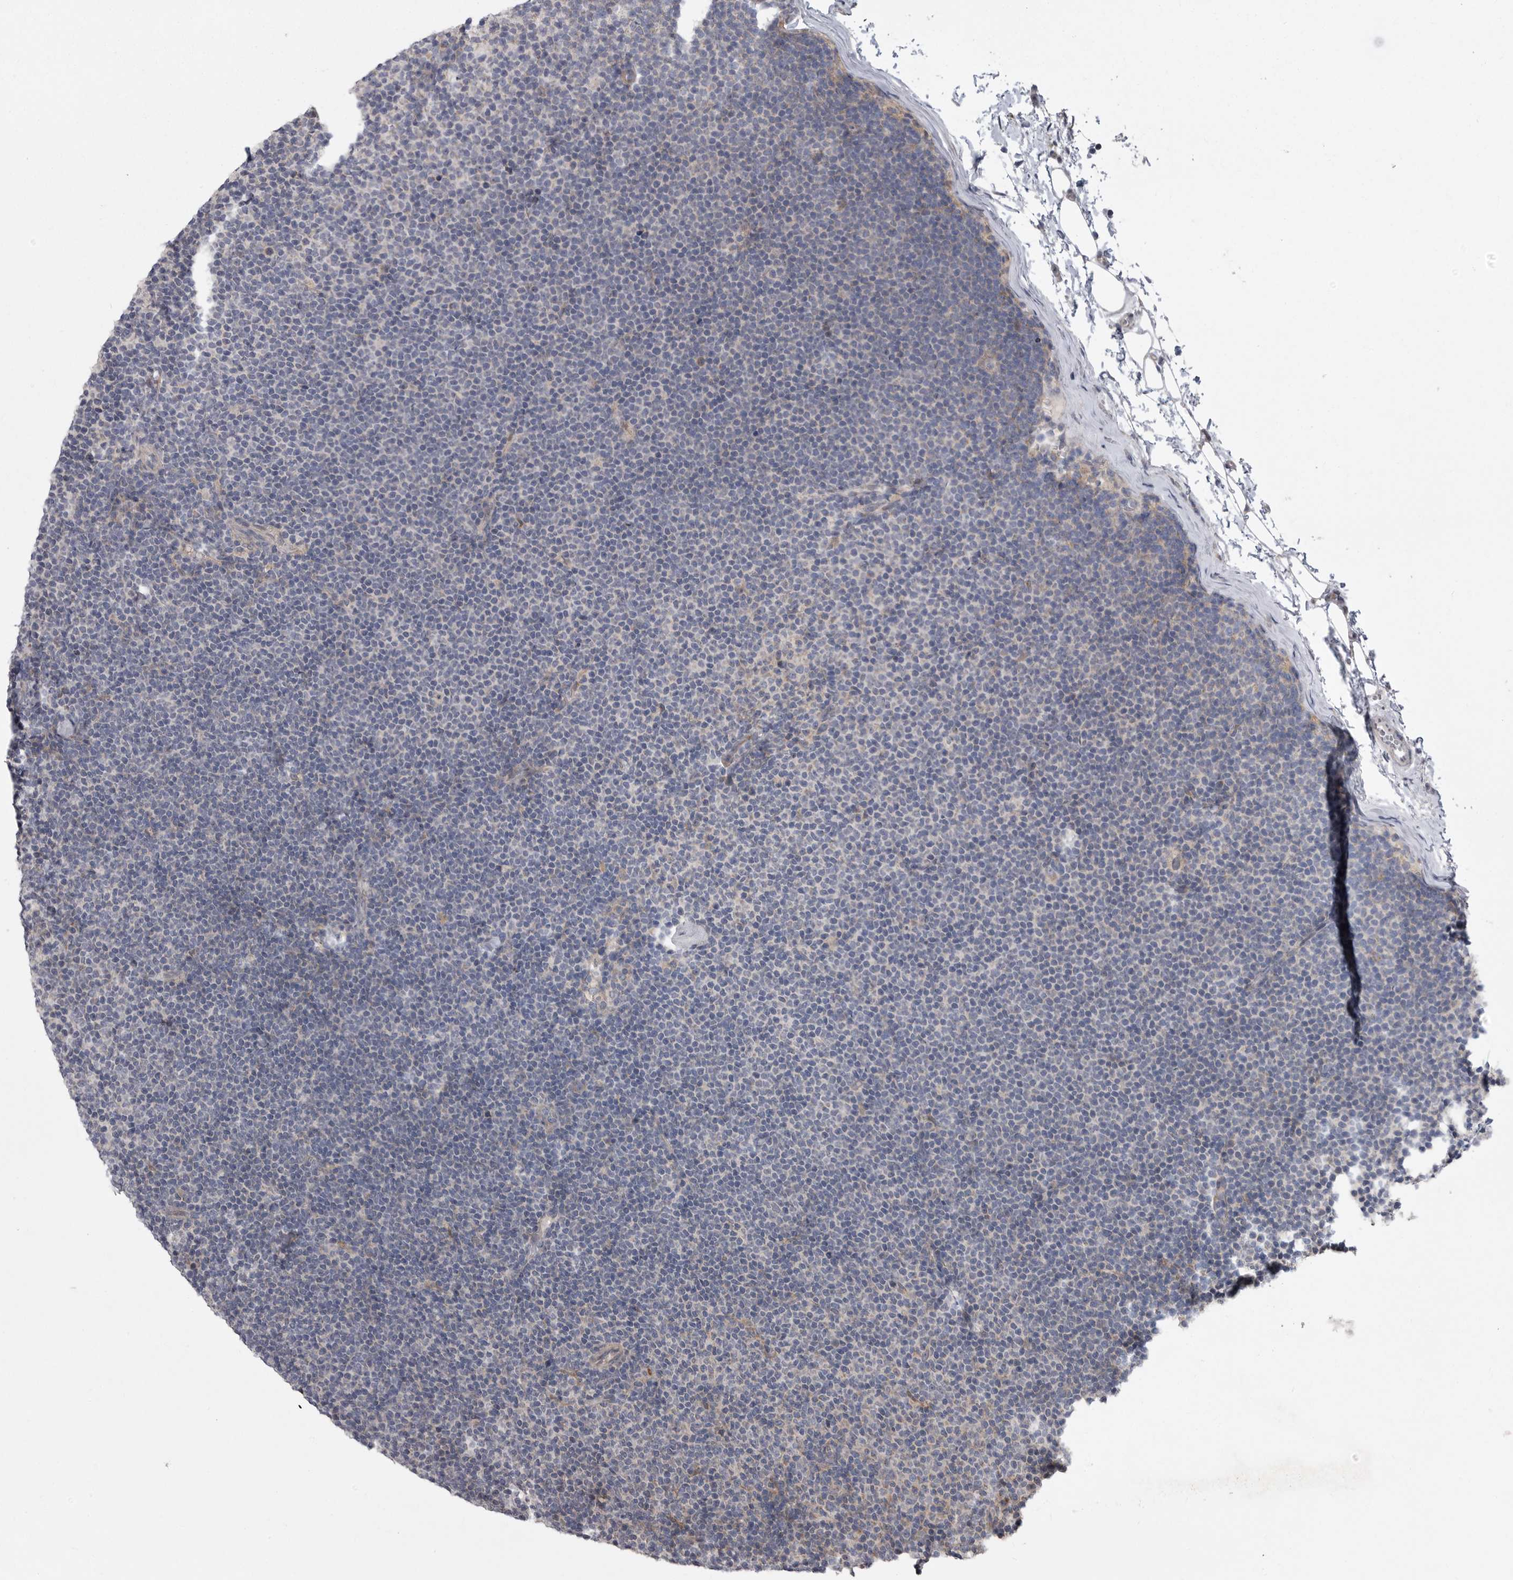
{"staining": {"intensity": "negative", "quantity": "none", "location": "none"}, "tissue": "lymphoma", "cell_type": "Tumor cells", "image_type": "cancer", "snomed": [{"axis": "morphology", "description": "Malignant lymphoma, non-Hodgkin's type, Low grade"}, {"axis": "topography", "description": "Lymph node"}], "caption": "High power microscopy photomicrograph of an IHC photomicrograph of lymphoma, revealing no significant expression in tumor cells. The staining is performed using DAB brown chromogen with nuclei counter-stained in using hematoxylin.", "gene": "CRP", "patient": {"sex": "female", "age": 53}}